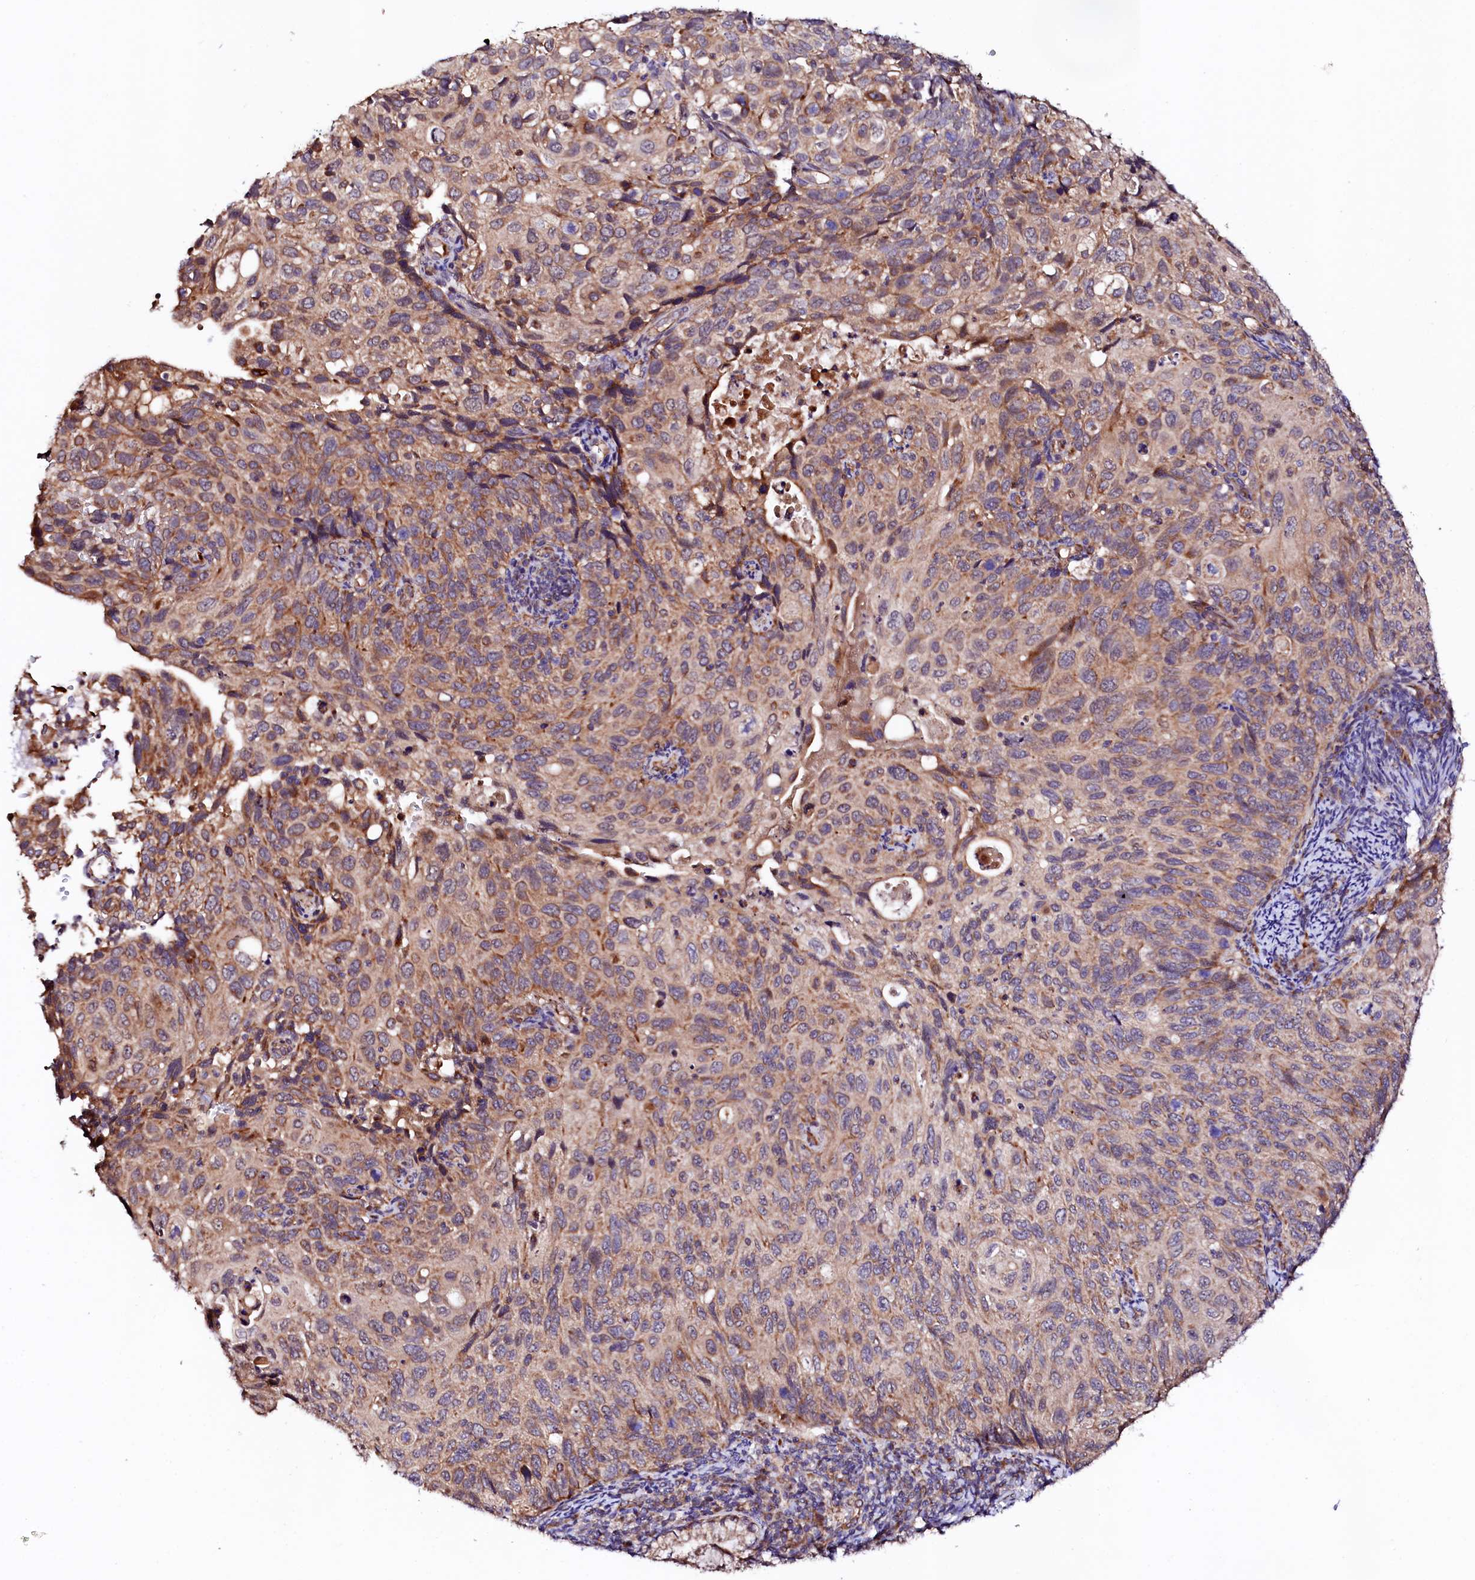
{"staining": {"intensity": "moderate", "quantity": "25%-75%", "location": "cytoplasmic/membranous"}, "tissue": "cervical cancer", "cell_type": "Tumor cells", "image_type": "cancer", "snomed": [{"axis": "morphology", "description": "Squamous cell carcinoma, NOS"}, {"axis": "topography", "description": "Cervix"}], "caption": "An IHC photomicrograph of tumor tissue is shown. Protein staining in brown highlights moderate cytoplasmic/membranous positivity in cervical cancer within tumor cells. The protein of interest is shown in brown color, while the nuclei are stained blue.", "gene": "UBE3C", "patient": {"sex": "female", "age": 70}}